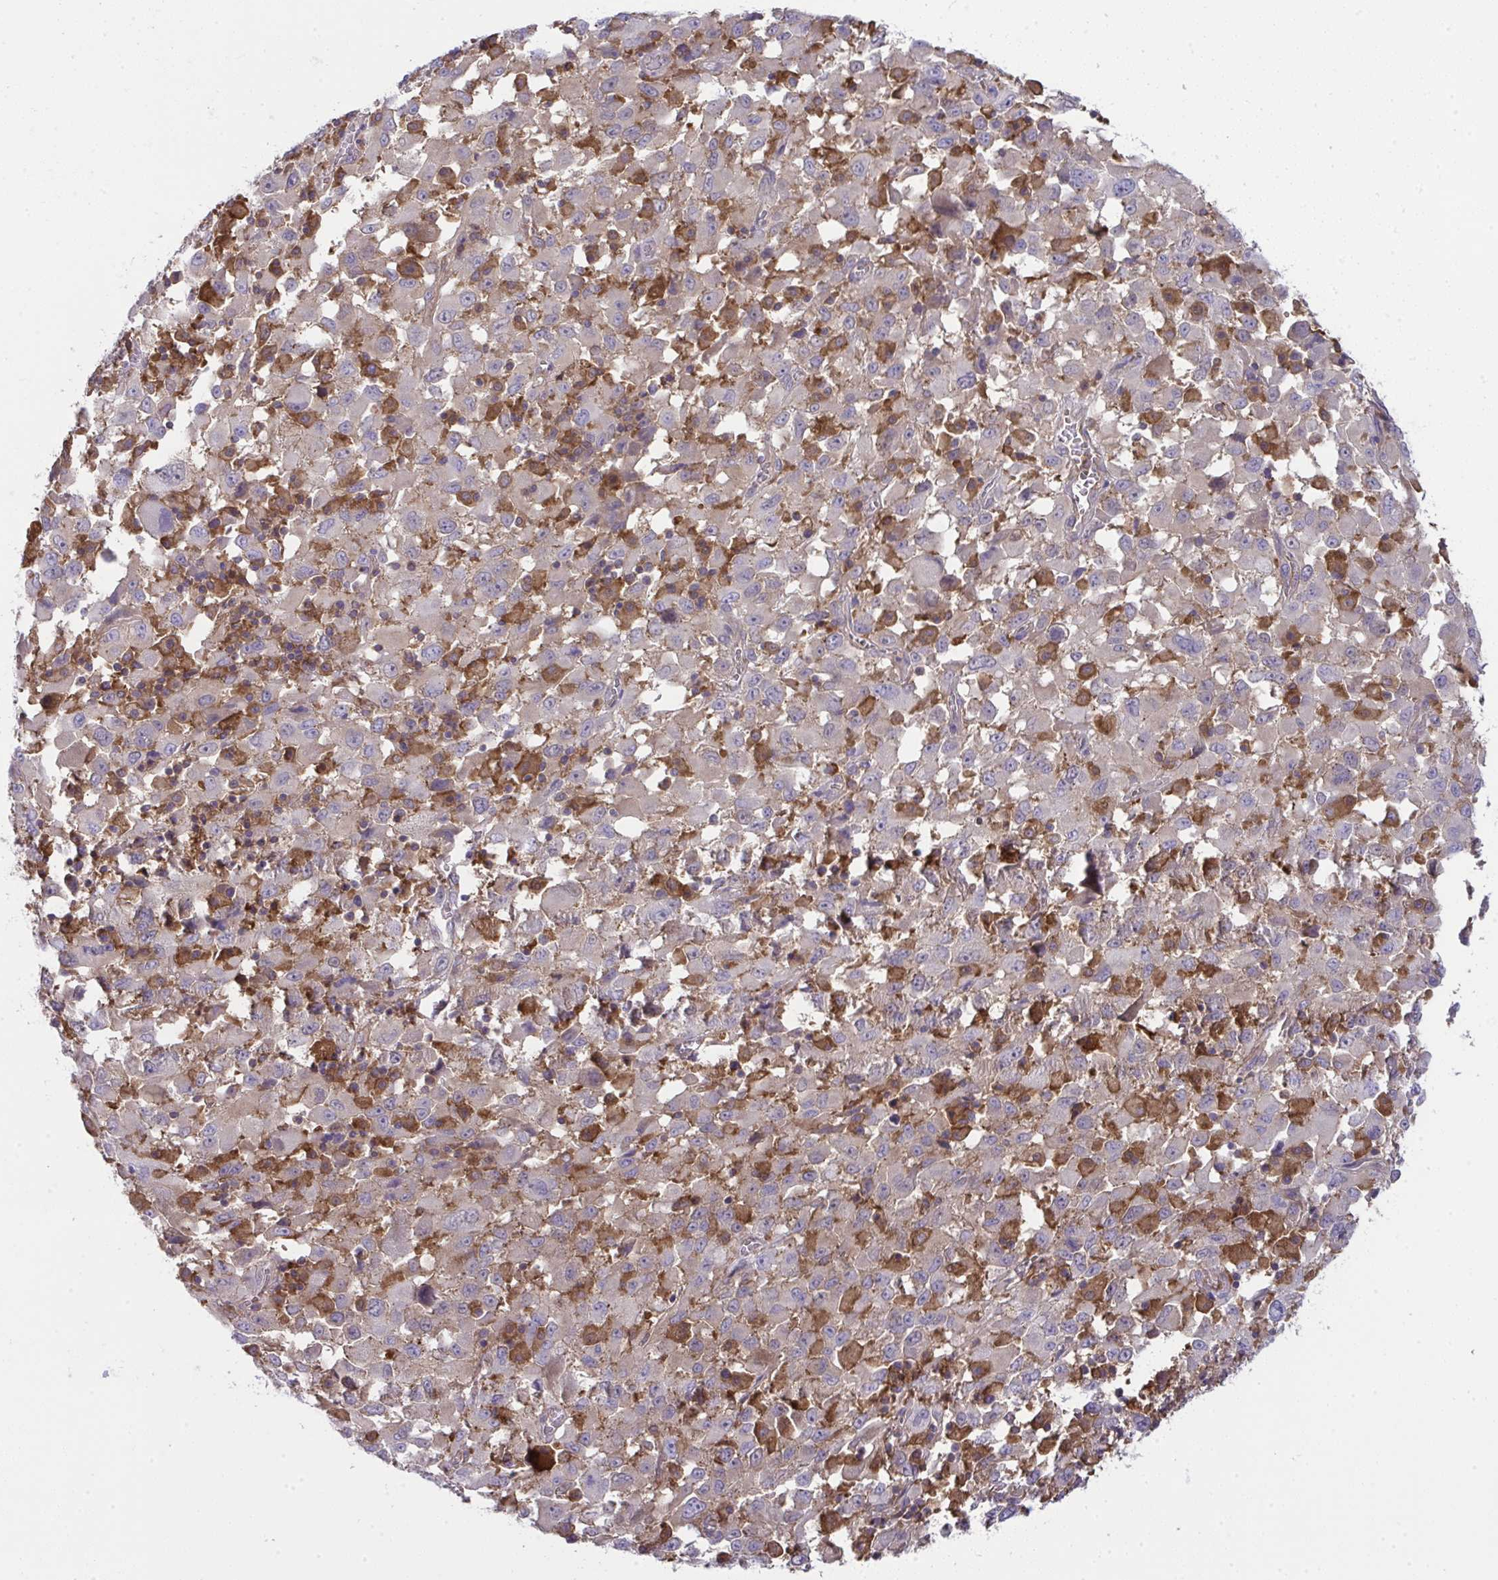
{"staining": {"intensity": "moderate", "quantity": "25%-75%", "location": "cytoplasmic/membranous"}, "tissue": "melanoma", "cell_type": "Tumor cells", "image_type": "cancer", "snomed": [{"axis": "morphology", "description": "Malignant melanoma, Metastatic site"}, {"axis": "topography", "description": "Soft tissue"}], "caption": "DAB (3,3'-diaminobenzidine) immunohistochemical staining of human melanoma exhibits moderate cytoplasmic/membranous protein staining in approximately 25%-75% of tumor cells. The protein is stained brown, and the nuclei are stained in blue (DAB (3,3'-diaminobenzidine) IHC with brightfield microscopy, high magnification).", "gene": "ALDH16A1", "patient": {"sex": "male", "age": 50}}